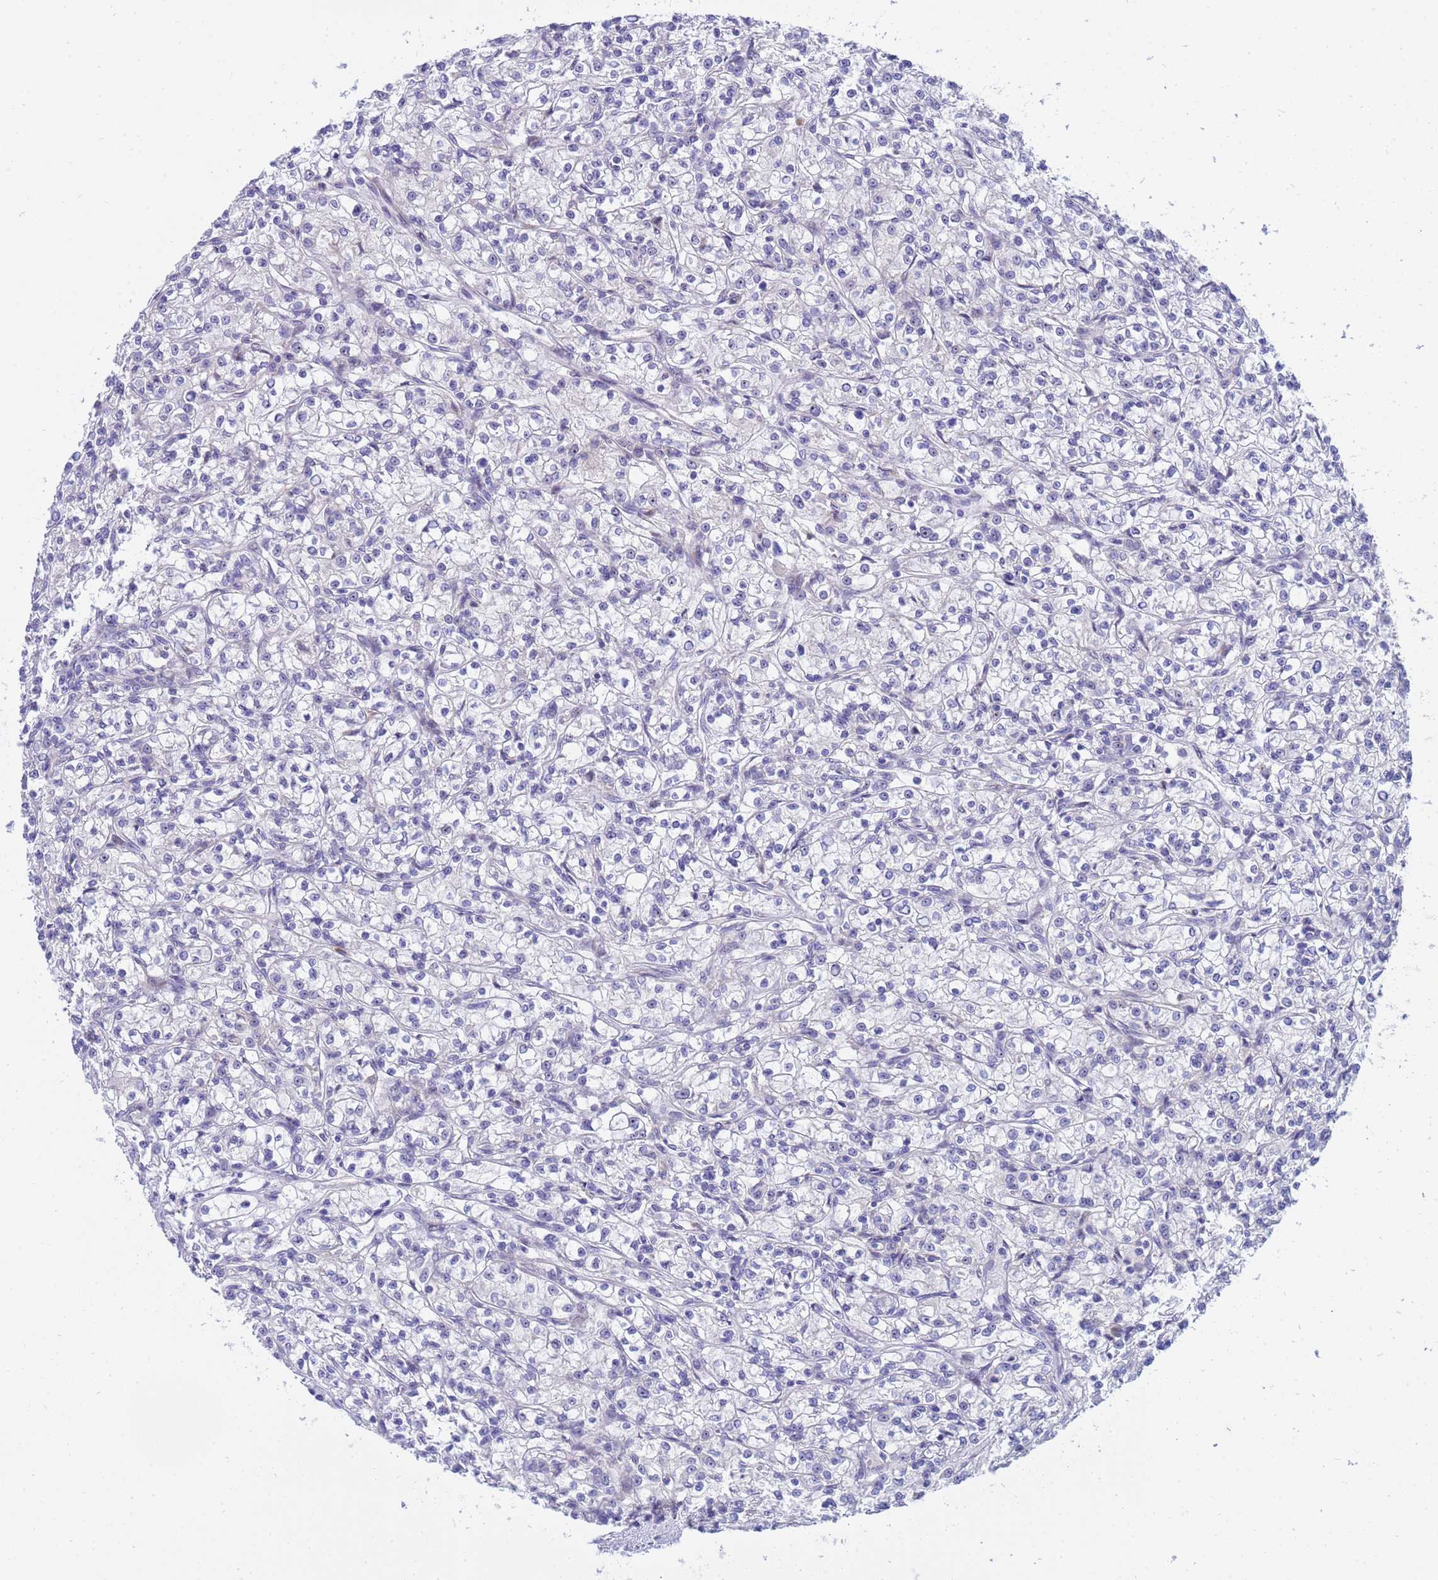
{"staining": {"intensity": "negative", "quantity": "none", "location": "none"}, "tissue": "renal cancer", "cell_type": "Tumor cells", "image_type": "cancer", "snomed": [{"axis": "morphology", "description": "Adenocarcinoma, NOS"}, {"axis": "topography", "description": "Kidney"}], "caption": "Immunohistochemistry (IHC) of human renal cancer reveals no staining in tumor cells.", "gene": "LRATD1", "patient": {"sex": "female", "age": 59}}